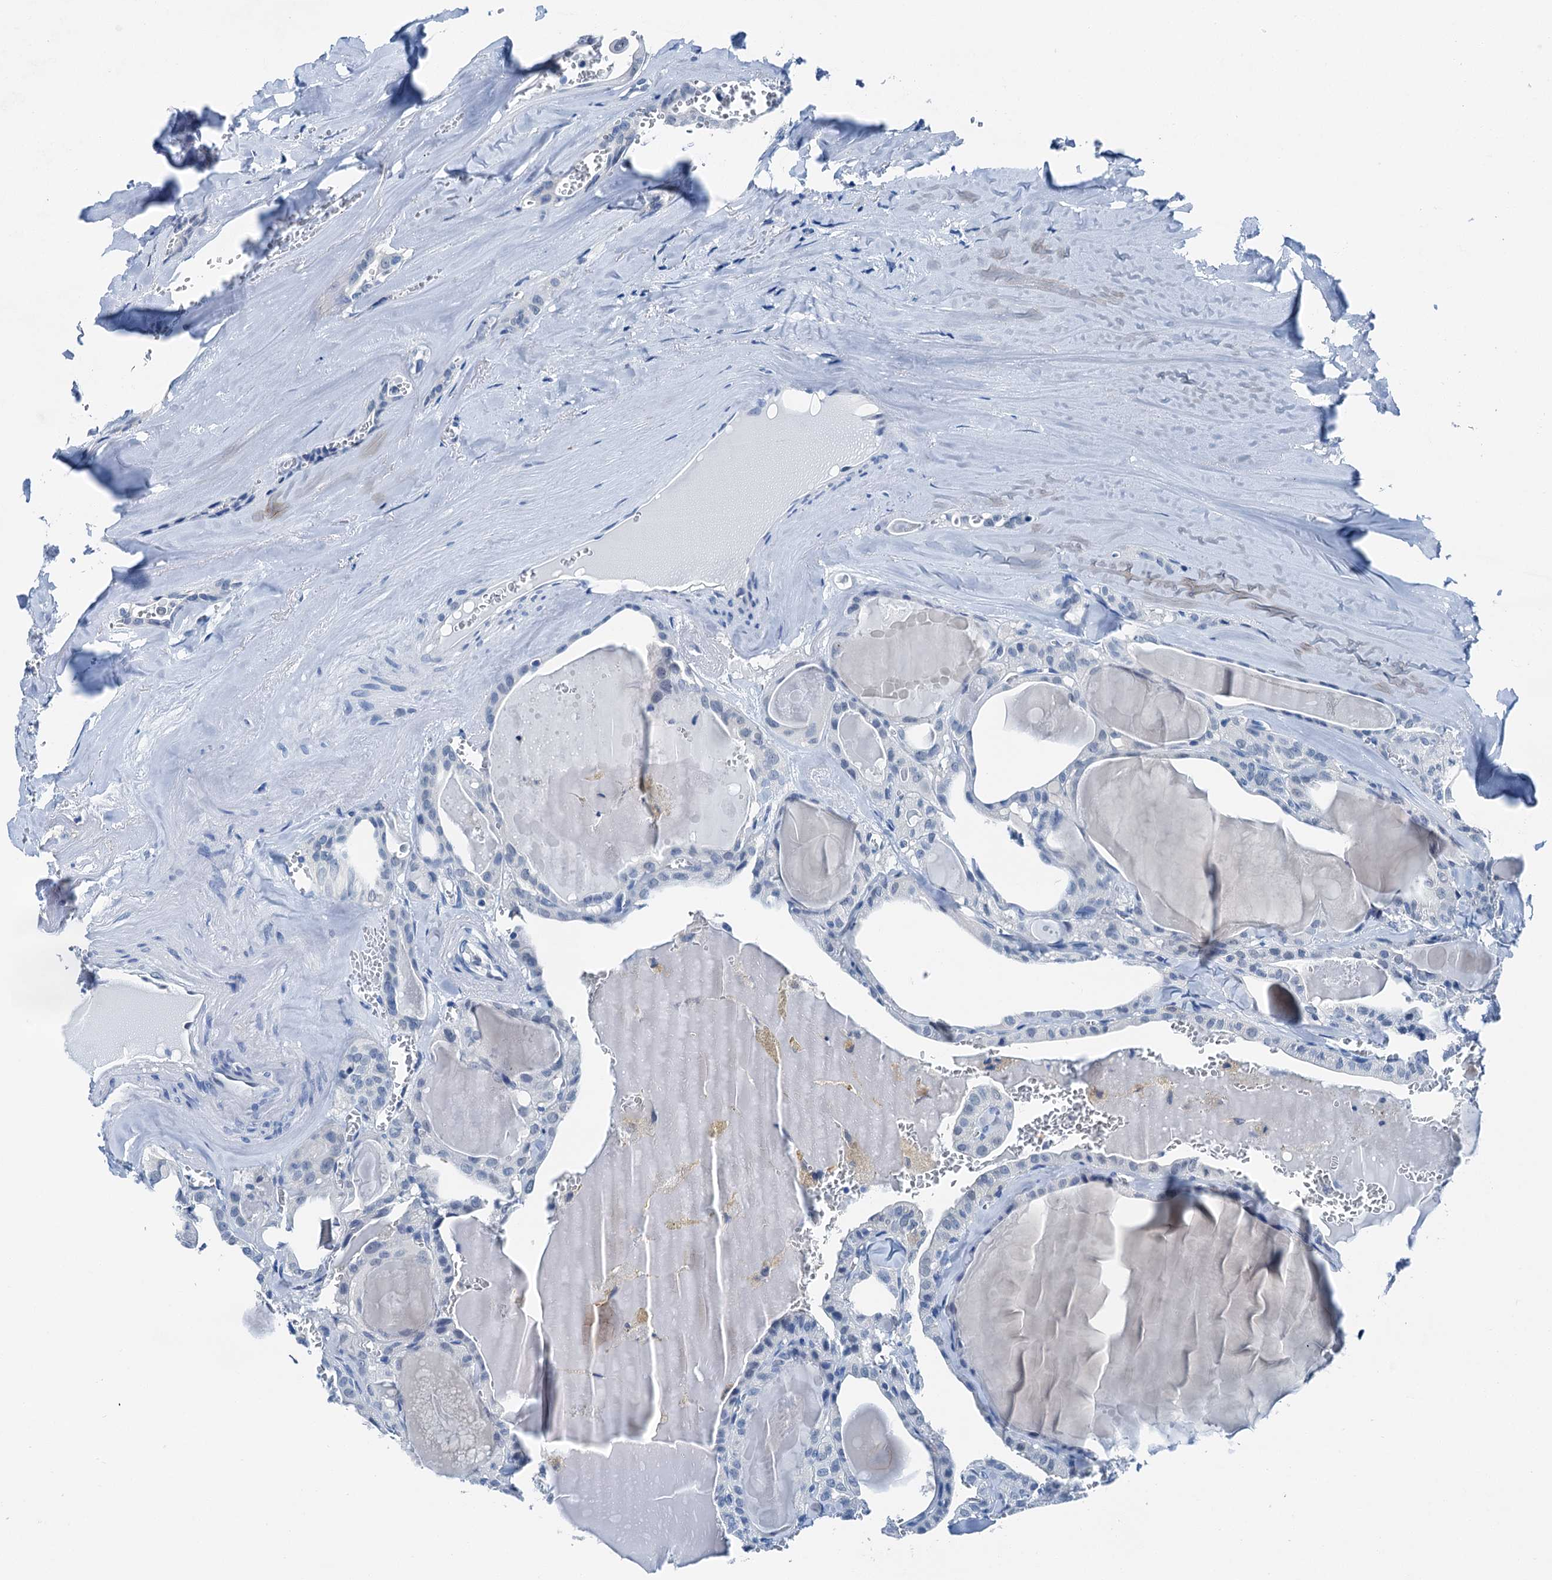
{"staining": {"intensity": "negative", "quantity": "none", "location": "none"}, "tissue": "thyroid cancer", "cell_type": "Tumor cells", "image_type": "cancer", "snomed": [{"axis": "morphology", "description": "Papillary adenocarcinoma, NOS"}, {"axis": "topography", "description": "Thyroid gland"}], "caption": "Protein analysis of thyroid cancer demonstrates no significant positivity in tumor cells.", "gene": "CBLN3", "patient": {"sex": "male", "age": 52}}